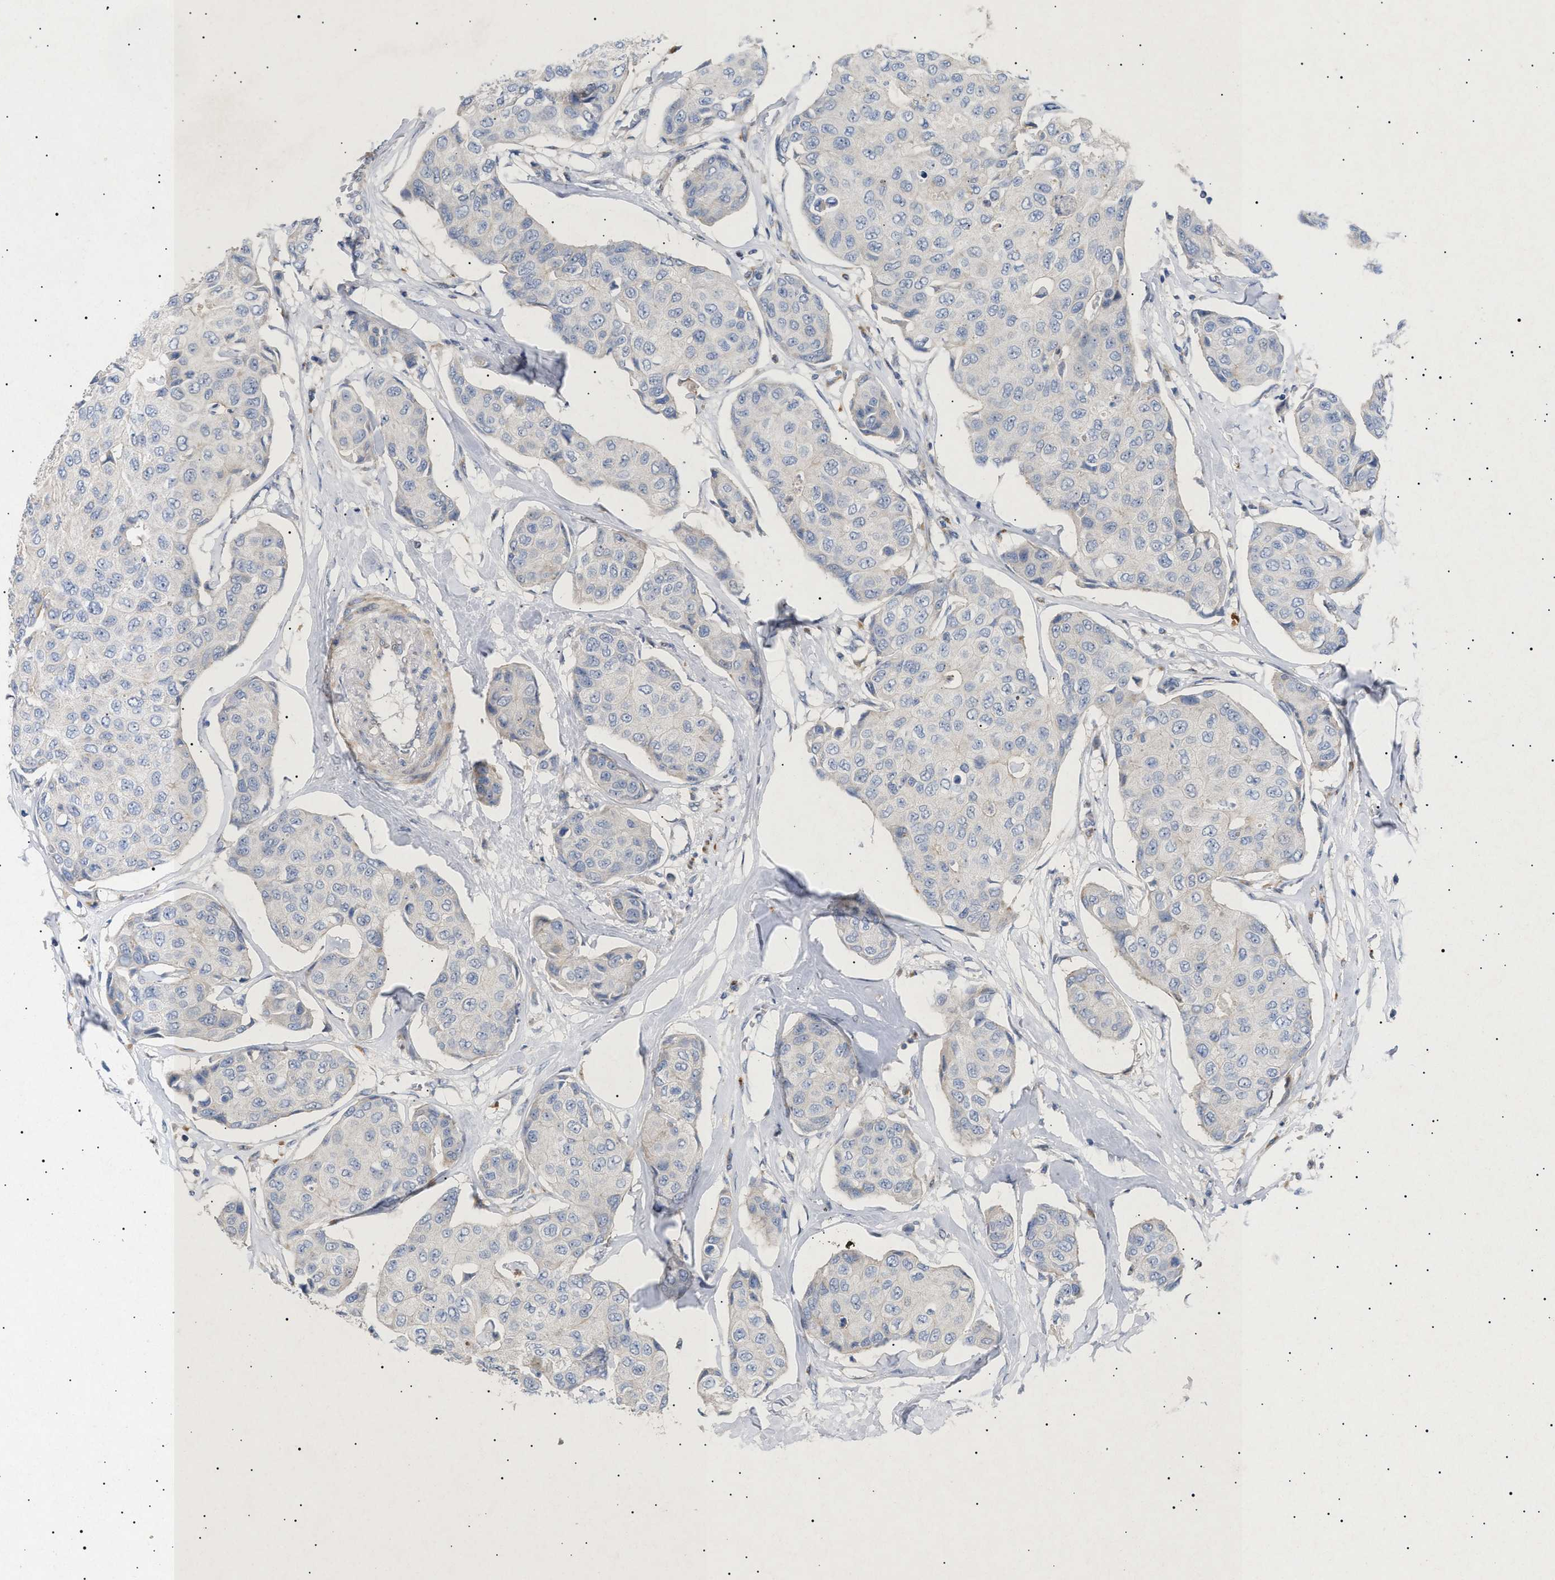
{"staining": {"intensity": "negative", "quantity": "none", "location": "none"}, "tissue": "breast cancer", "cell_type": "Tumor cells", "image_type": "cancer", "snomed": [{"axis": "morphology", "description": "Duct carcinoma"}, {"axis": "topography", "description": "Breast"}], "caption": "Tumor cells show no significant expression in breast cancer (invasive ductal carcinoma).", "gene": "SIRT5", "patient": {"sex": "female", "age": 80}}